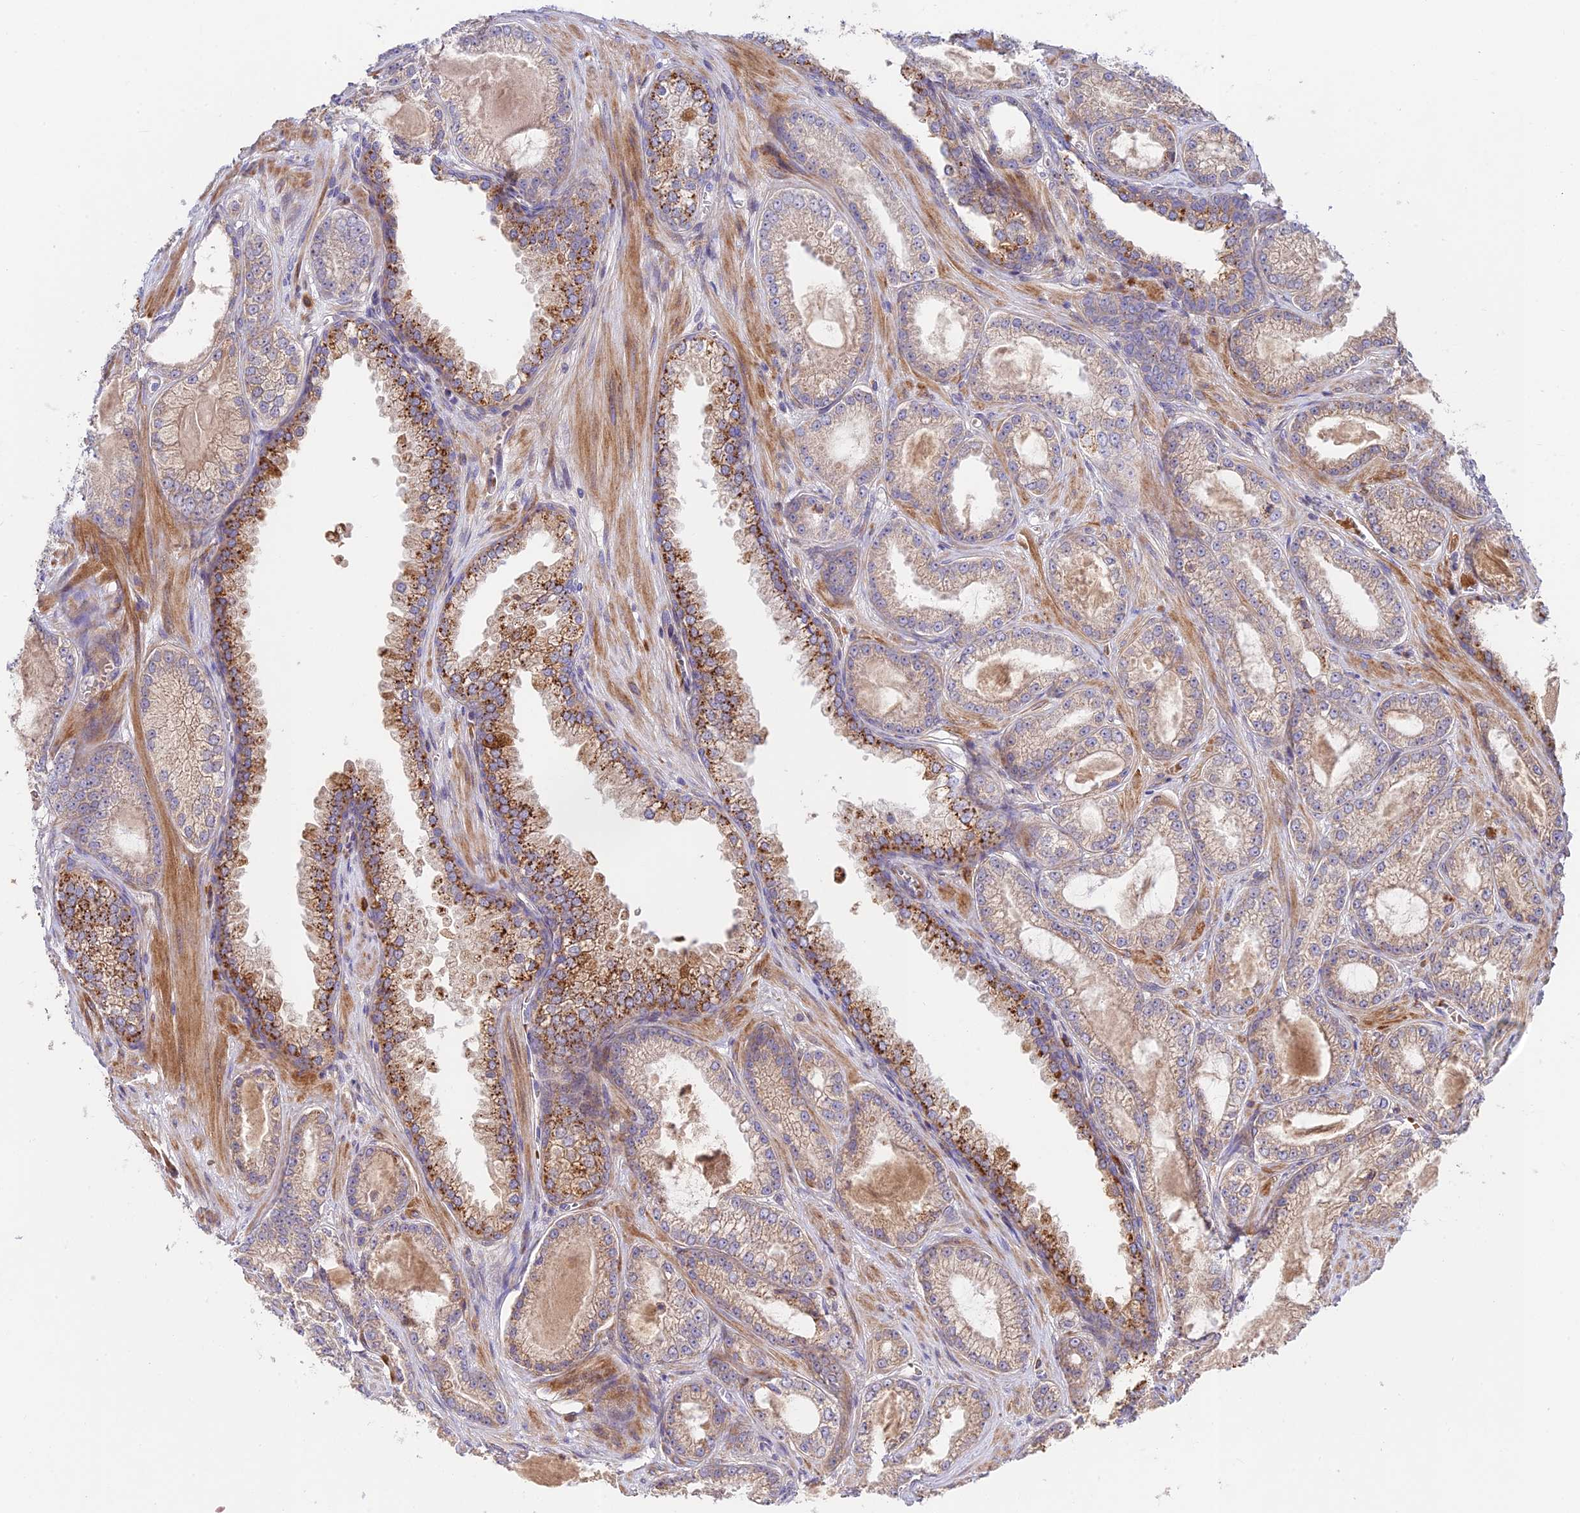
{"staining": {"intensity": "moderate", "quantity": "25%-75%", "location": "cytoplasmic/membranous"}, "tissue": "prostate cancer", "cell_type": "Tumor cells", "image_type": "cancer", "snomed": [{"axis": "morphology", "description": "Adenocarcinoma, Low grade"}, {"axis": "topography", "description": "Prostate"}], "caption": "Human low-grade adenocarcinoma (prostate) stained with a brown dye reveals moderate cytoplasmic/membranous positive positivity in approximately 25%-75% of tumor cells.", "gene": "FUOM", "patient": {"sex": "male", "age": 57}}